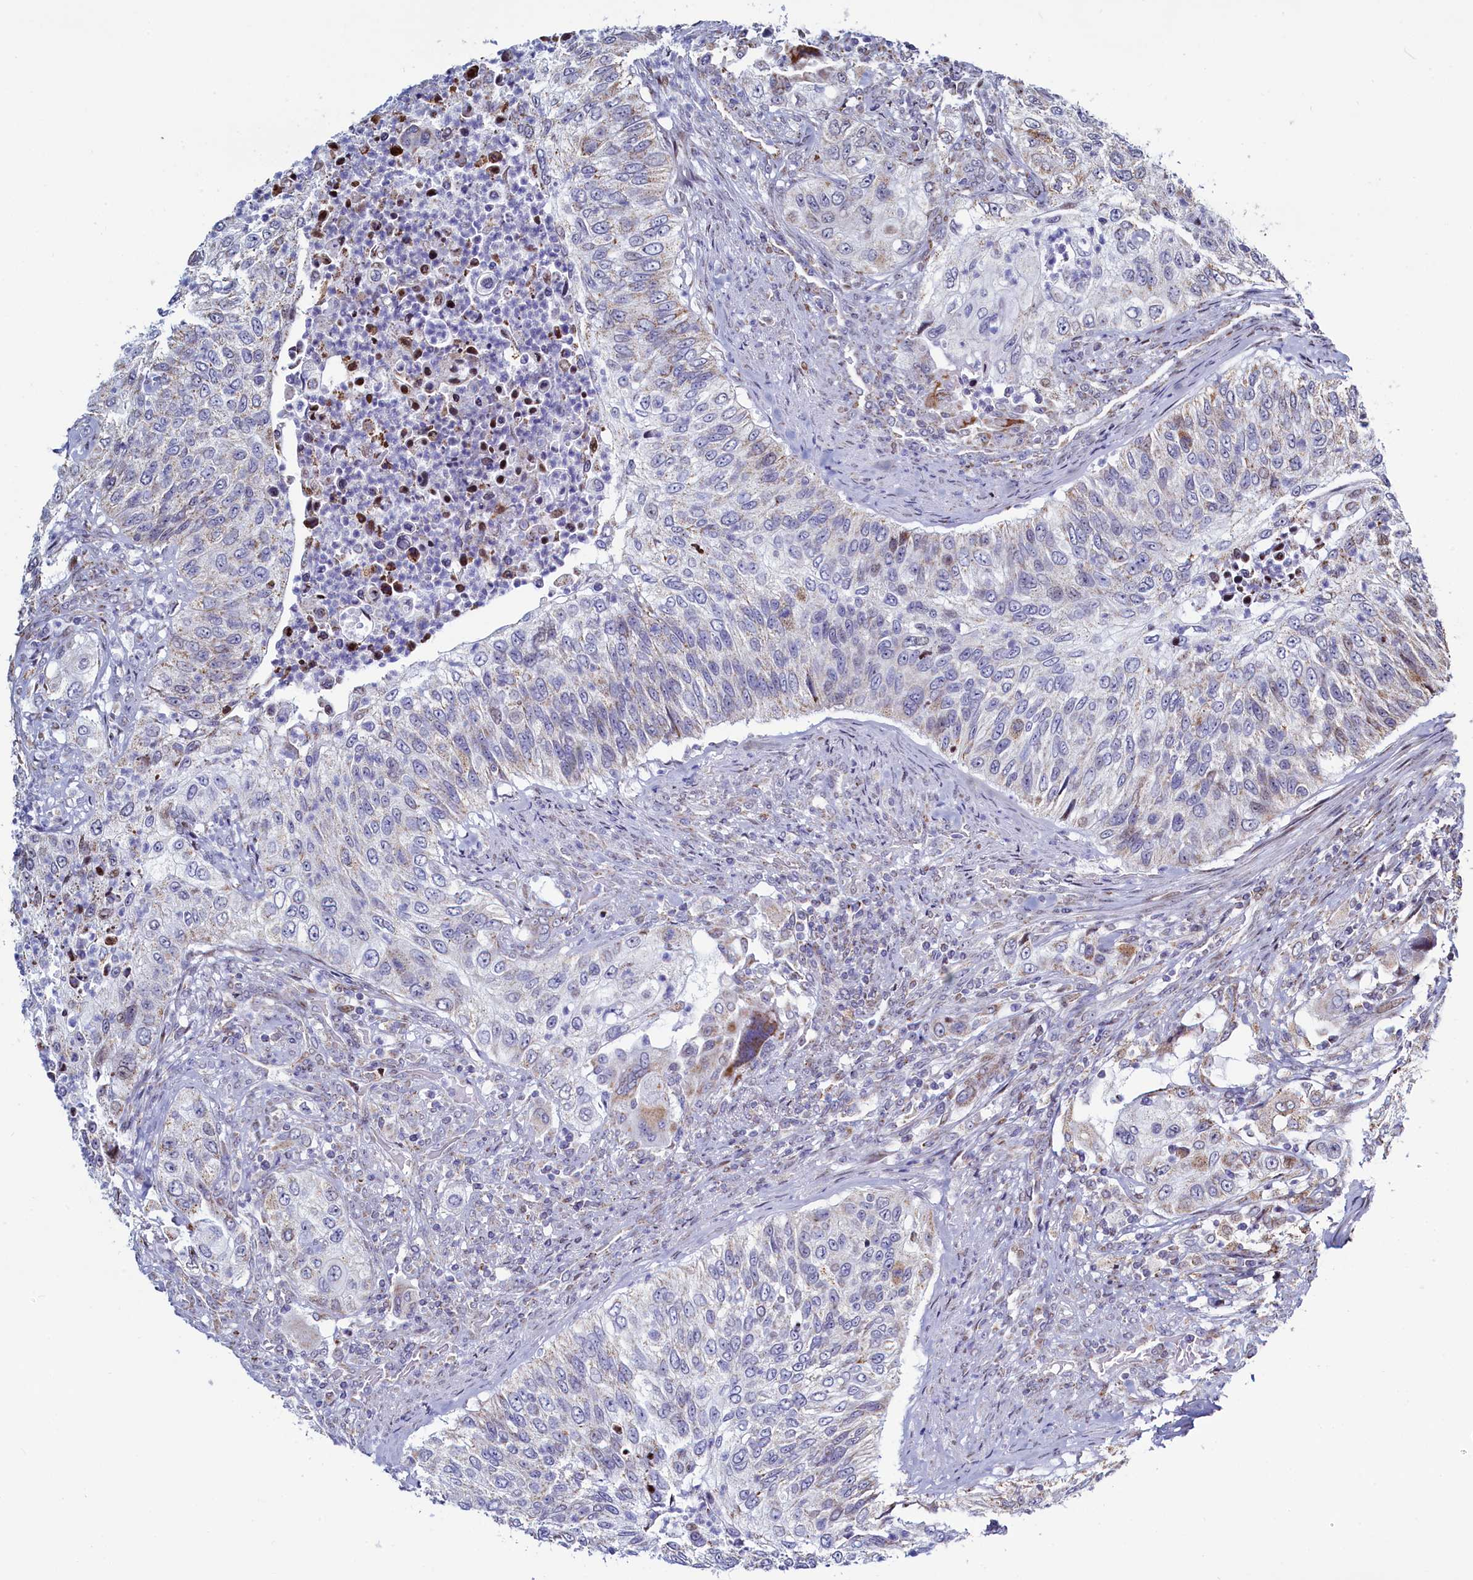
{"staining": {"intensity": "weak", "quantity": "<25%", "location": "cytoplasmic/membranous"}, "tissue": "urothelial cancer", "cell_type": "Tumor cells", "image_type": "cancer", "snomed": [{"axis": "morphology", "description": "Urothelial carcinoma, High grade"}, {"axis": "topography", "description": "Urinary bladder"}], "caption": "Tumor cells show no significant expression in urothelial cancer.", "gene": "HDGFL3", "patient": {"sex": "female", "age": 60}}